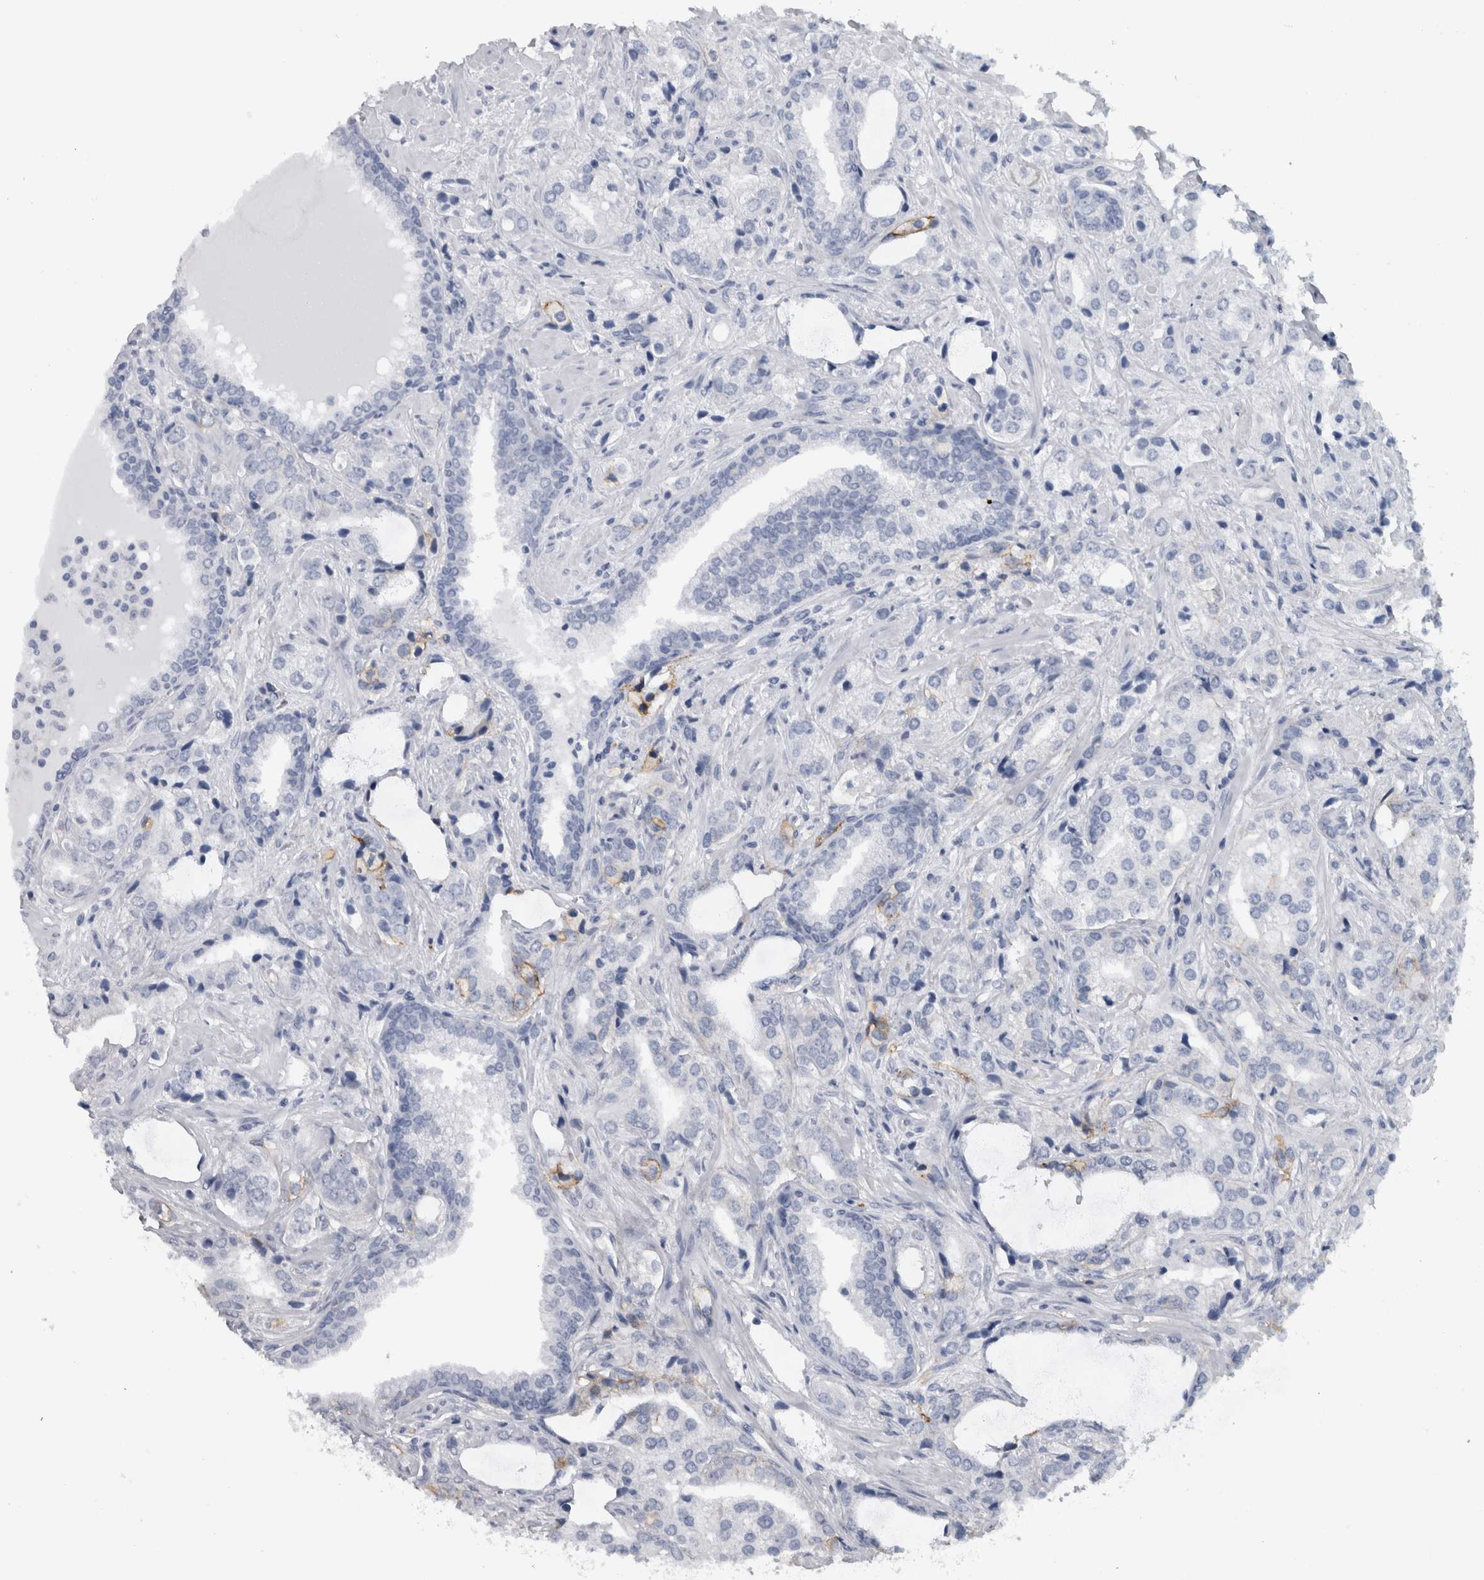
{"staining": {"intensity": "negative", "quantity": "none", "location": "none"}, "tissue": "prostate cancer", "cell_type": "Tumor cells", "image_type": "cancer", "snomed": [{"axis": "morphology", "description": "Adenocarcinoma, High grade"}, {"axis": "topography", "description": "Prostate"}], "caption": "Immunohistochemical staining of human prostate cancer (adenocarcinoma (high-grade)) displays no significant expression in tumor cells. (DAB IHC visualized using brightfield microscopy, high magnification).", "gene": "CDH17", "patient": {"sex": "male", "age": 66}}